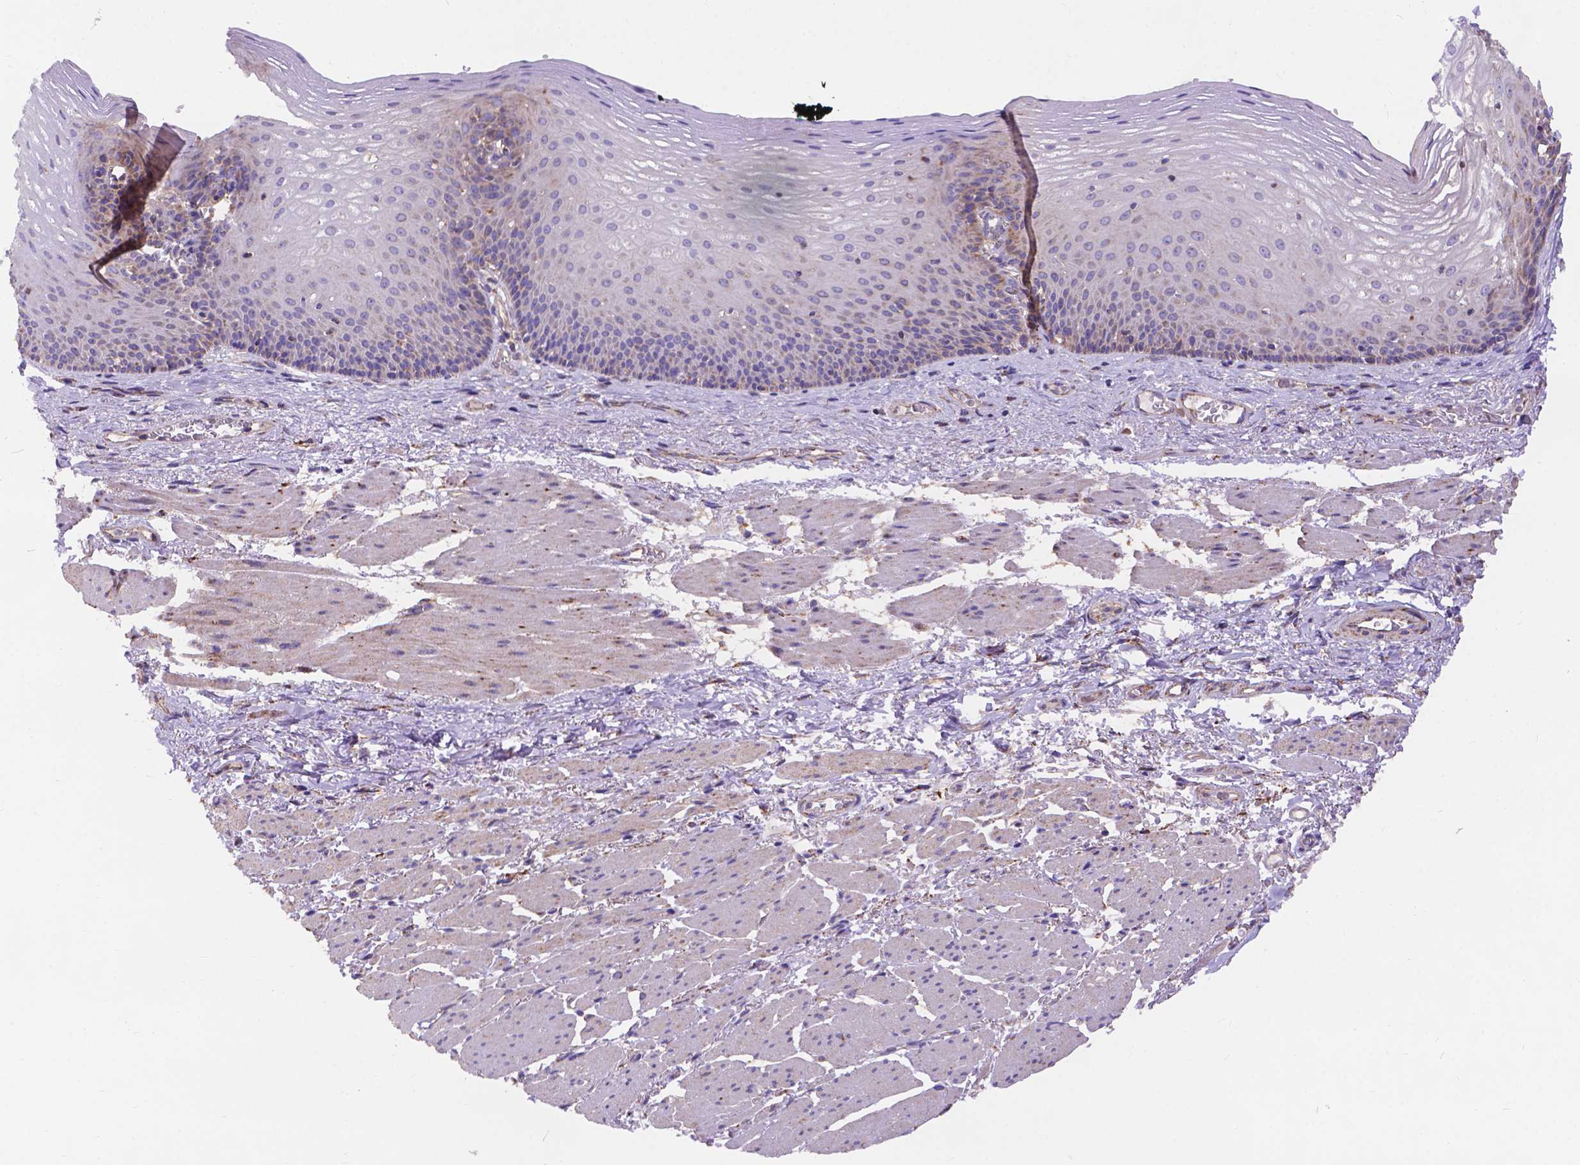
{"staining": {"intensity": "moderate", "quantity": "<25%", "location": "cytoplasmic/membranous"}, "tissue": "esophagus", "cell_type": "Squamous epithelial cells", "image_type": "normal", "snomed": [{"axis": "morphology", "description": "Normal tissue, NOS"}, {"axis": "topography", "description": "Esophagus"}], "caption": "An image of human esophagus stained for a protein shows moderate cytoplasmic/membranous brown staining in squamous epithelial cells.", "gene": "AK3", "patient": {"sex": "male", "age": 76}}